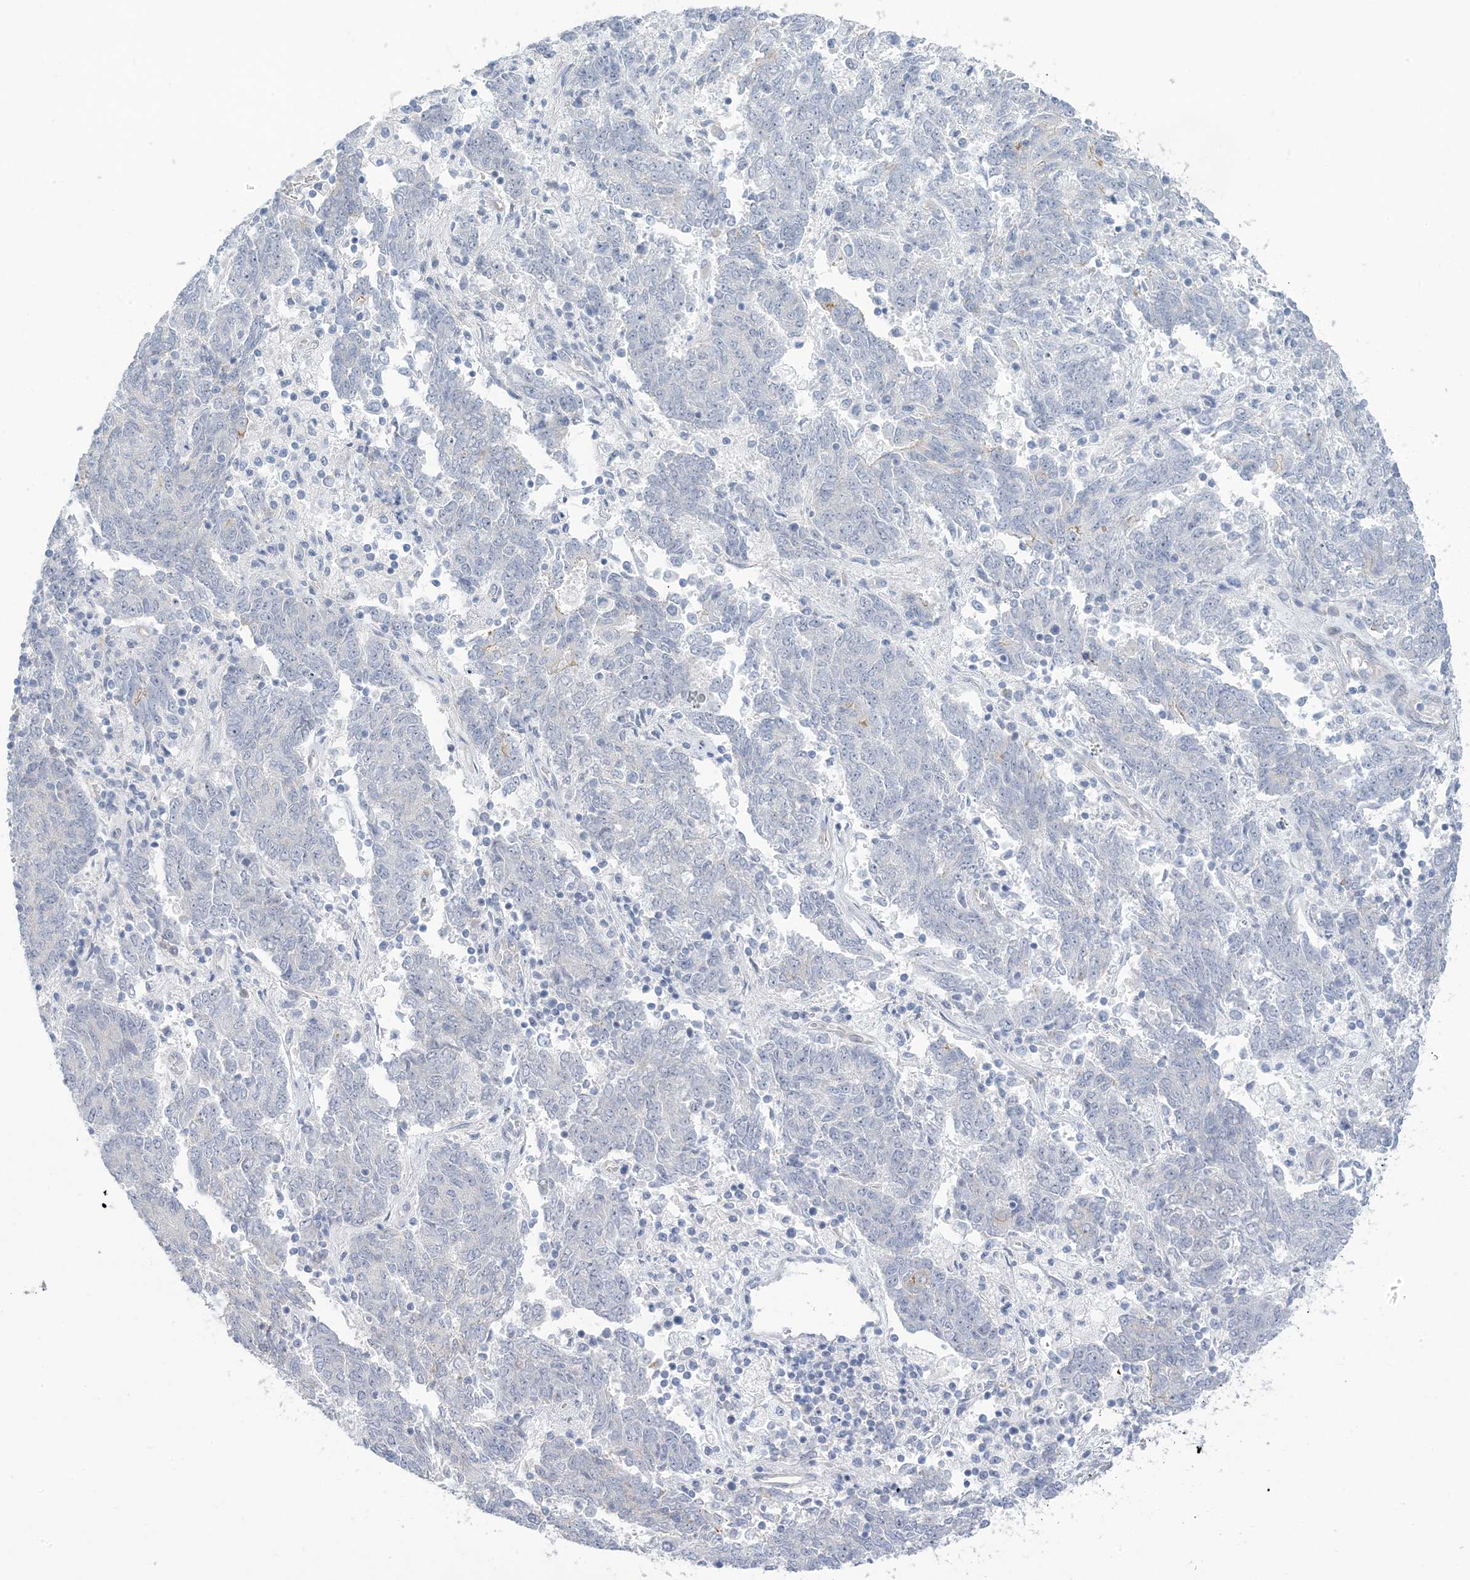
{"staining": {"intensity": "negative", "quantity": "none", "location": "none"}, "tissue": "endometrial cancer", "cell_type": "Tumor cells", "image_type": "cancer", "snomed": [{"axis": "morphology", "description": "Adenocarcinoma, NOS"}, {"axis": "topography", "description": "Endometrium"}], "caption": "High magnification brightfield microscopy of endometrial cancer (adenocarcinoma) stained with DAB (brown) and counterstained with hematoxylin (blue): tumor cells show no significant positivity. Nuclei are stained in blue.", "gene": "IL36B", "patient": {"sex": "female", "age": 80}}